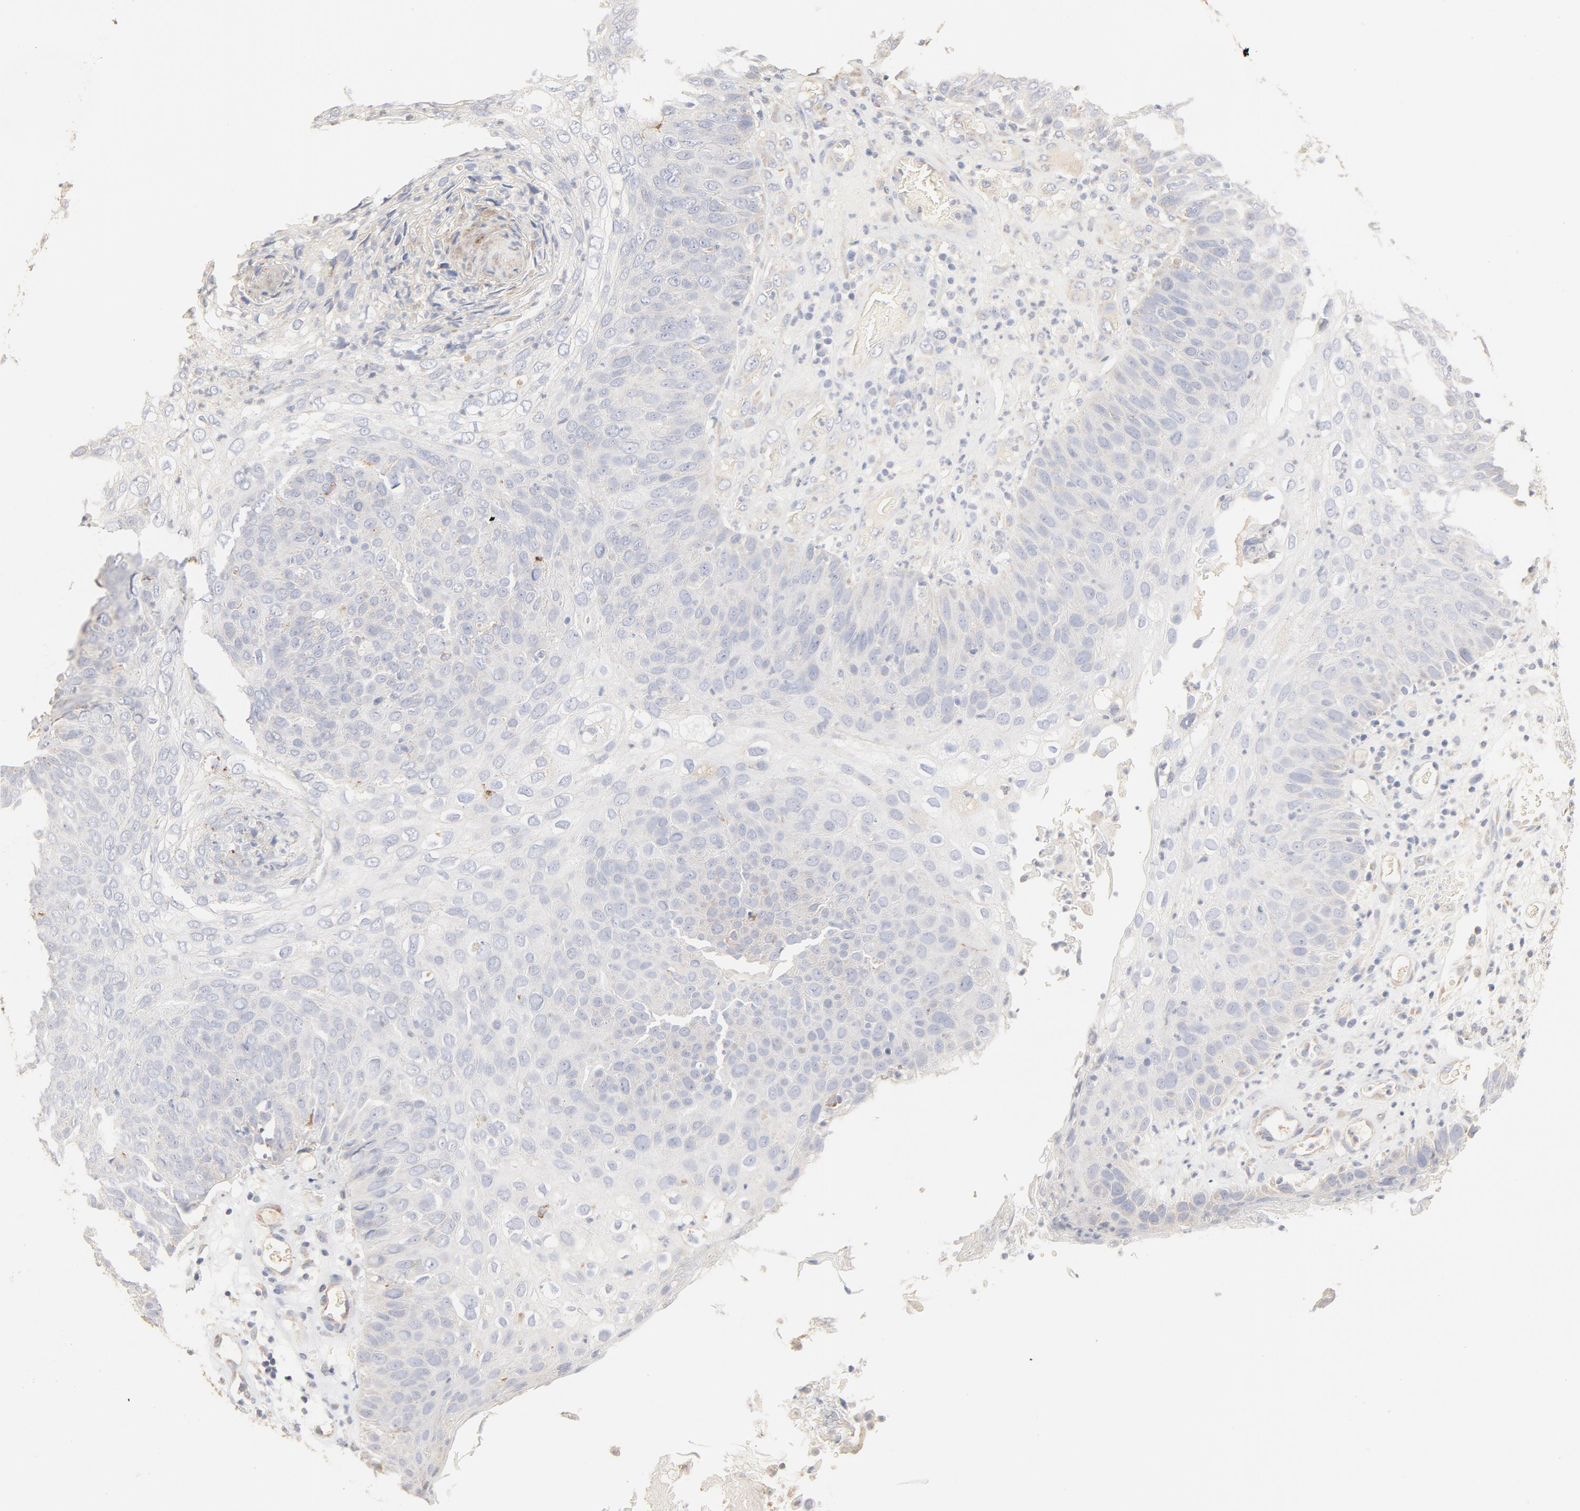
{"staining": {"intensity": "negative", "quantity": "none", "location": "none"}, "tissue": "skin cancer", "cell_type": "Tumor cells", "image_type": "cancer", "snomed": [{"axis": "morphology", "description": "Squamous cell carcinoma, NOS"}, {"axis": "topography", "description": "Skin"}], "caption": "Micrograph shows no significant protein staining in tumor cells of skin cancer (squamous cell carcinoma). (Immunohistochemistry, brightfield microscopy, high magnification).", "gene": "FCGBP", "patient": {"sex": "male", "age": 87}}